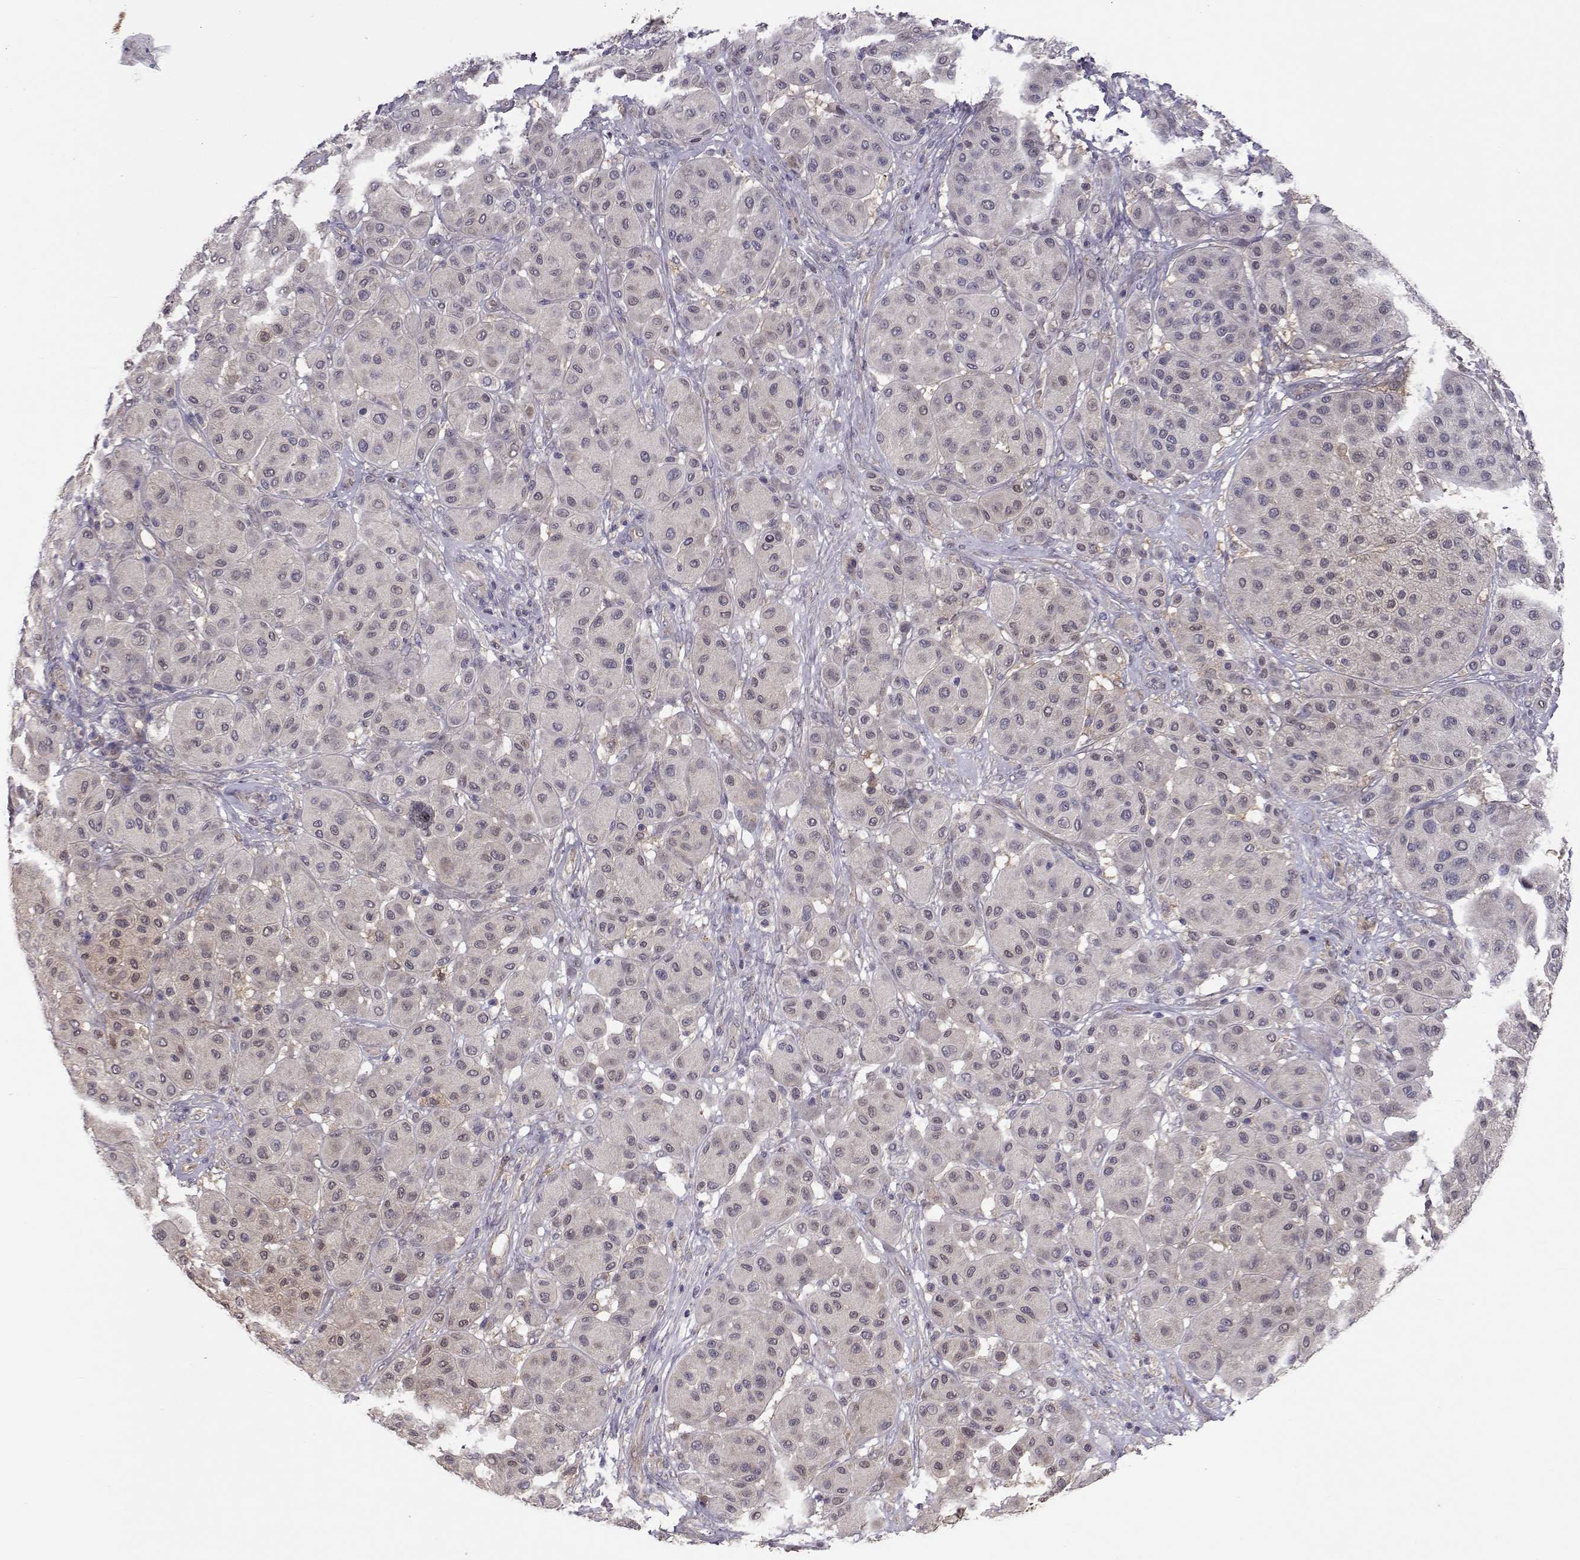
{"staining": {"intensity": "weak", "quantity": "<25%", "location": "cytoplasmic/membranous"}, "tissue": "melanoma", "cell_type": "Tumor cells", "image_type": "cancer", "snomed": [{"axis": "morphology", "description": "Malignant melanoma, Metastatic site"}, {"axis": "topography", "description": "Smooth muscle"}], "caption": "Immunohistochemistry micrograph of human malignant melanoma (metastatic site) stained for a protein (brown), which reveals no positivity in tumor cells.", "gene": "NCAM2", "patient": {"sex": "male", "age": 41}}